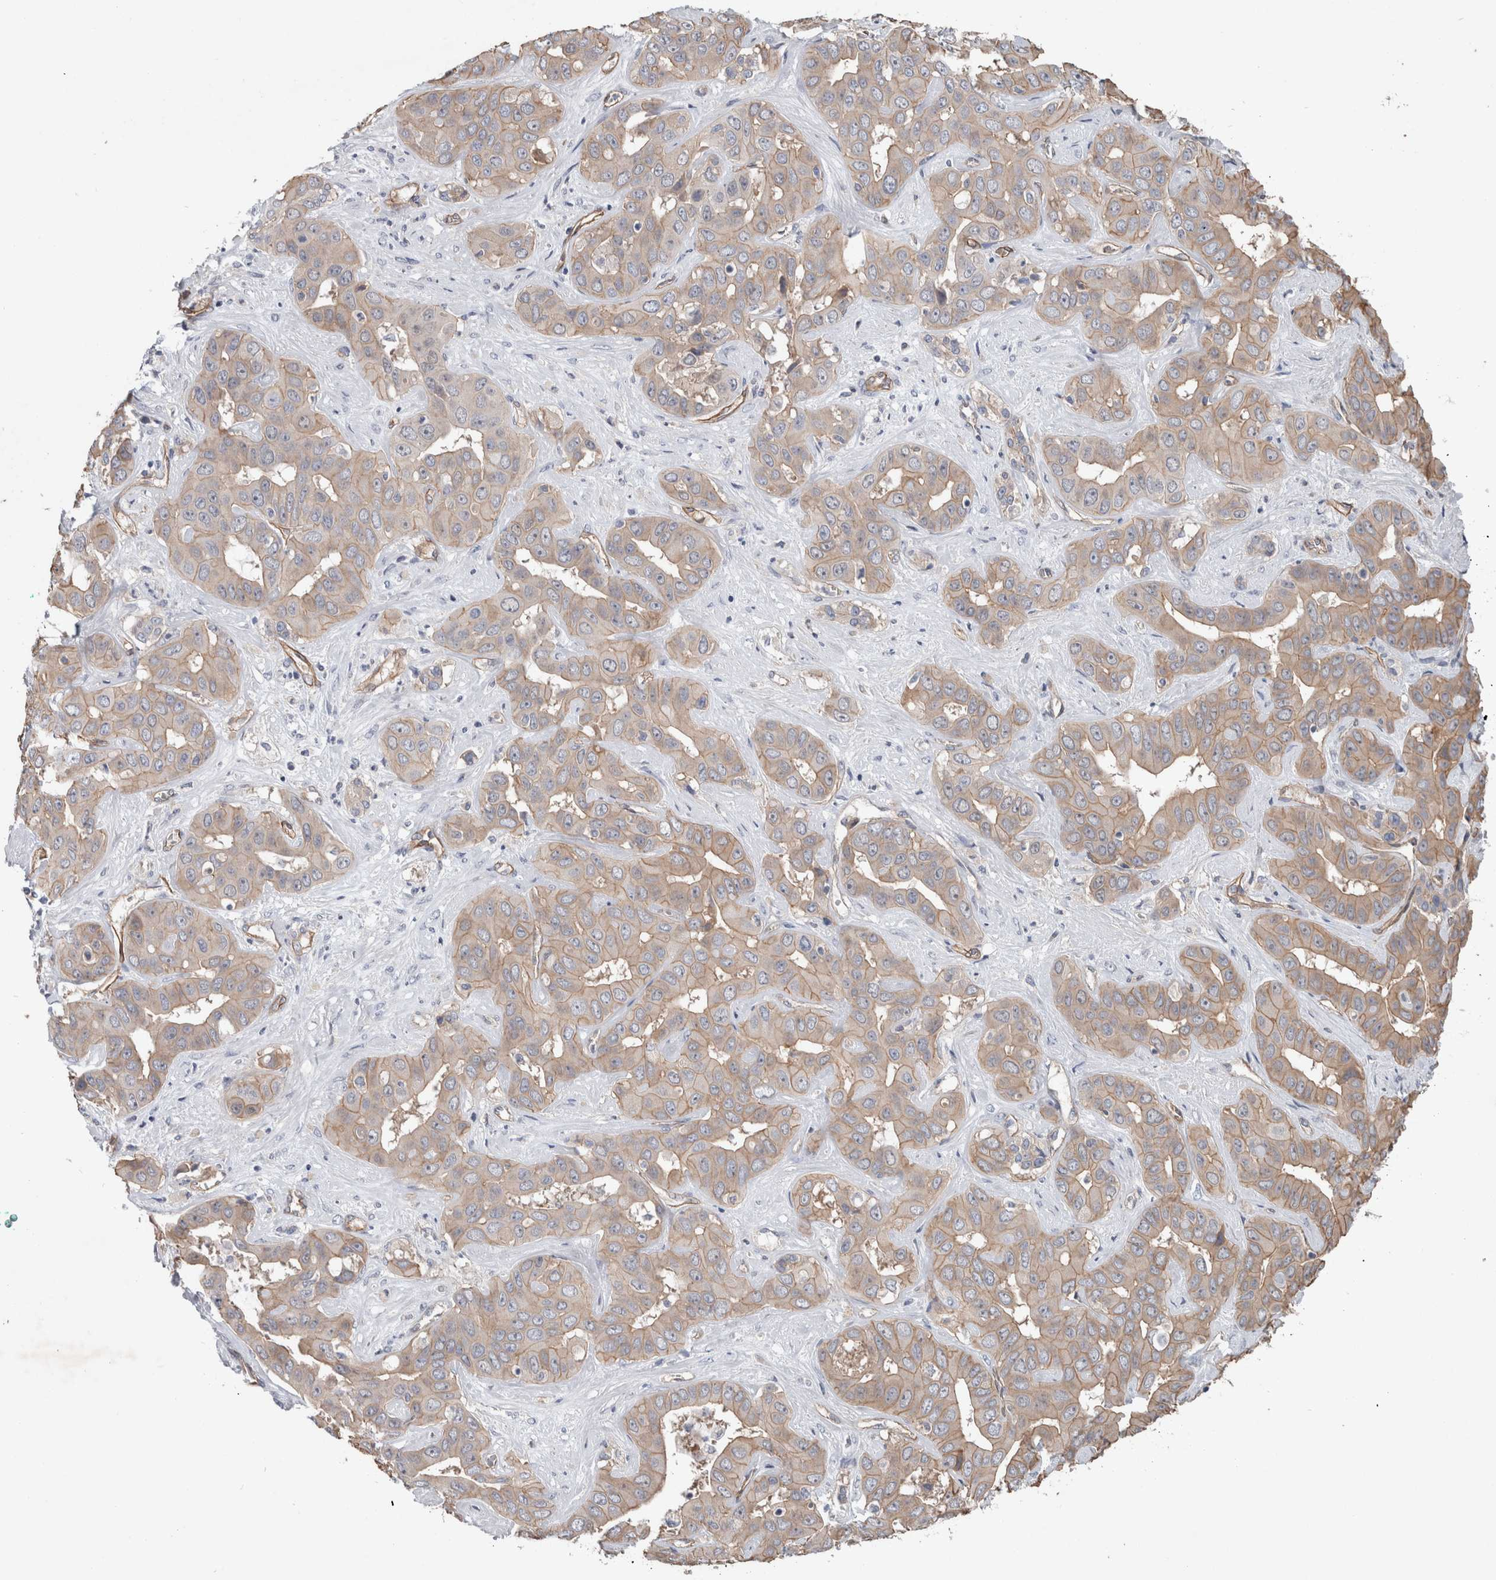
{"staining": {"intensity": "weak", "quantity": ">75%", "location": "cytoplasmic/membranous"}, "tissue": "liver cancer", "cell_type": "Tumor cells", "image_type": "cancer", "snomed": [{"axis": "morphology", "description": "Cholangiocarcinoma"}, {"axis": "topography", "description": "Liver"}], "caption": "Immunohistochemistry (DAB (3,3'-diaminobenzidine)) staining of liver cancer exhibits weak cytoplasmic/membranous protein expression in approximately >75% of tumor cells.", "gene": "BCAM", "patient": {"sex": "female", "age": 52}}